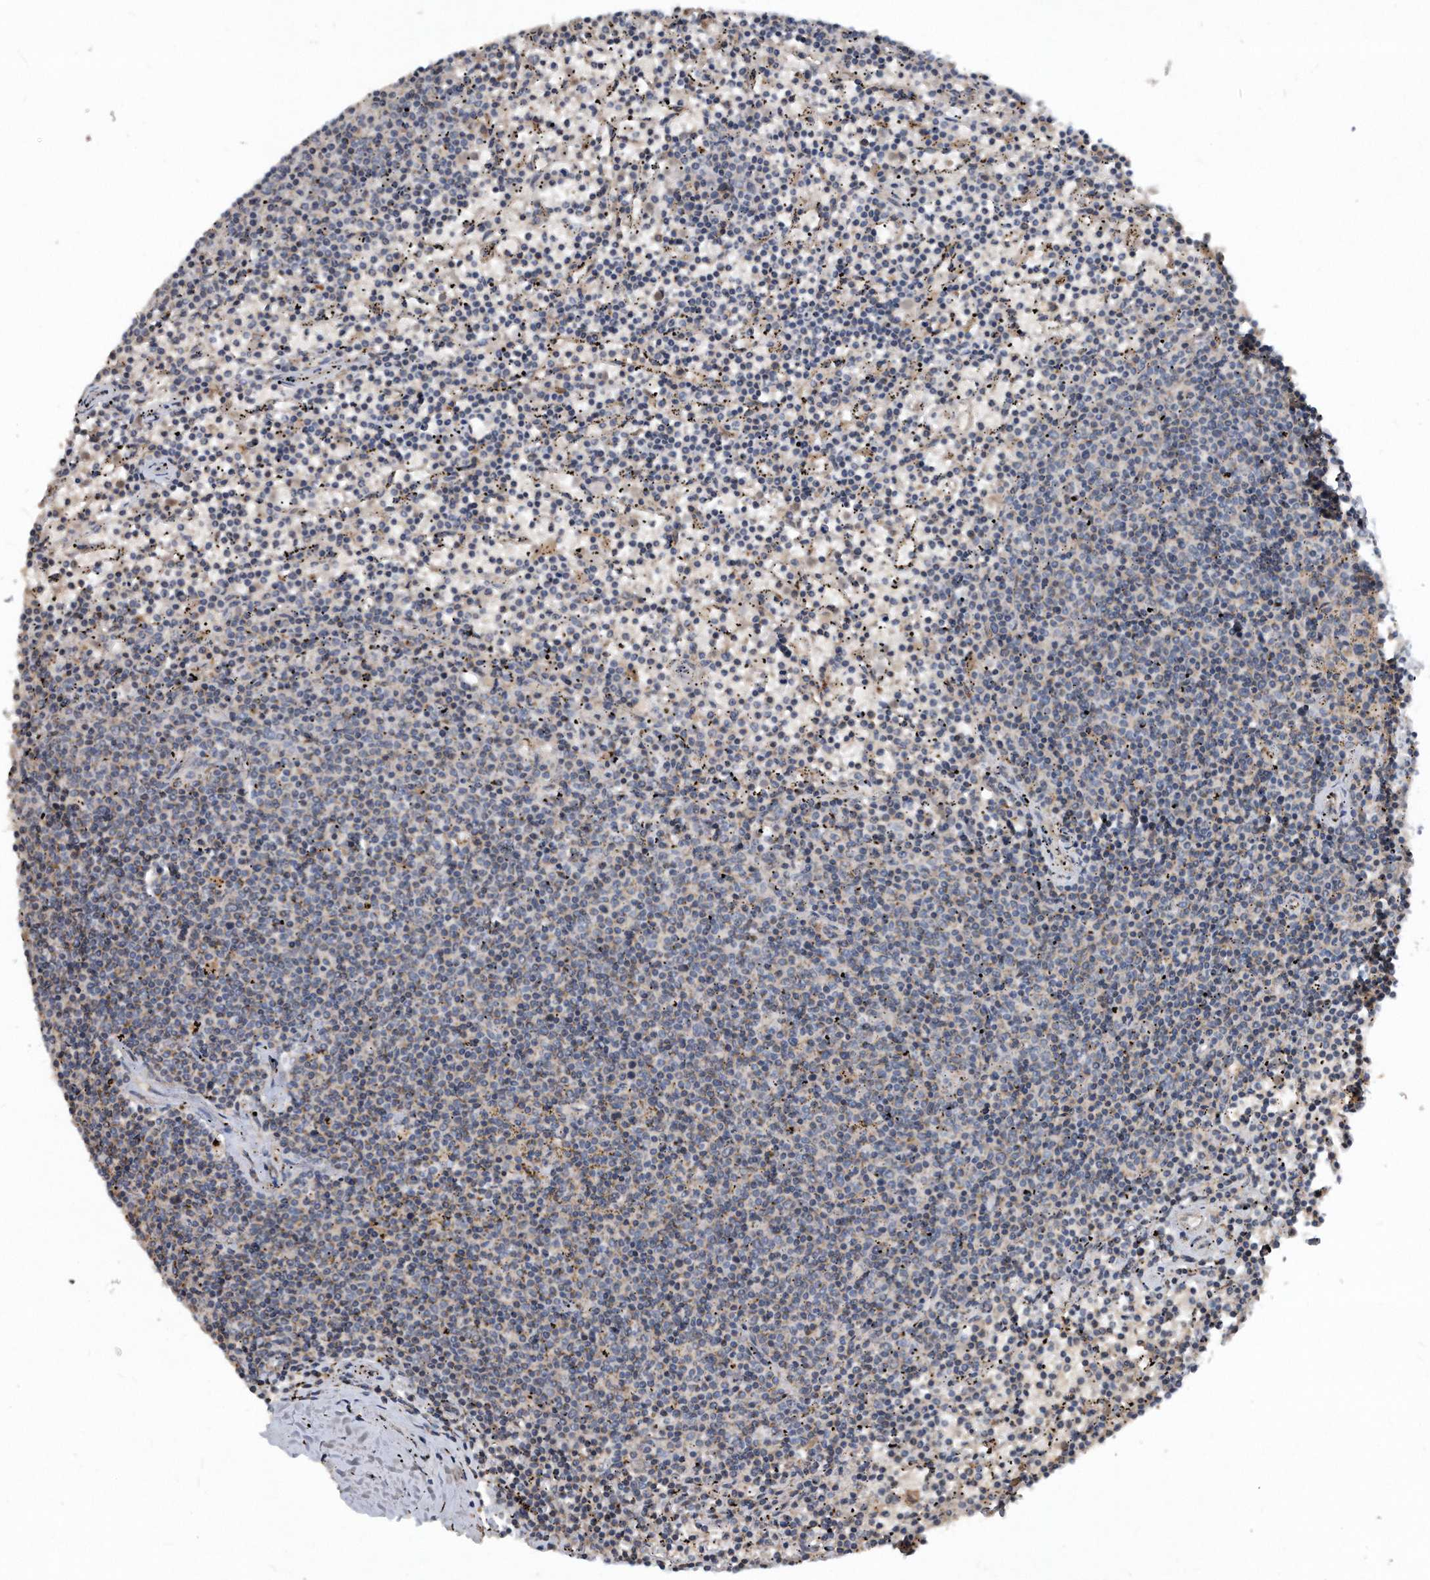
{"staining": {"intensity": "negative", "quantity": "none", "location": "none"}, "tissue": "lymphoma", "cell_type": "Tumor cells", "image_type": "cancer", "snomed": [{"axis": "morphology", "description": "Malignant lymphoma, non-Hodgkin's type, Low grade"}, {"axis": "topography", "description": "Spleen"}], "caption": "This image is of malignant lymphoma, non-Hodgkin's type (low-grade) stained with immunohistochemistry (IHC) to label a protein in brown with the nuclei are counter-stained blue. There is no positivity in tumor cells.", "gene": "SDHA", "patient": {"sex": "female", "age": 50}}